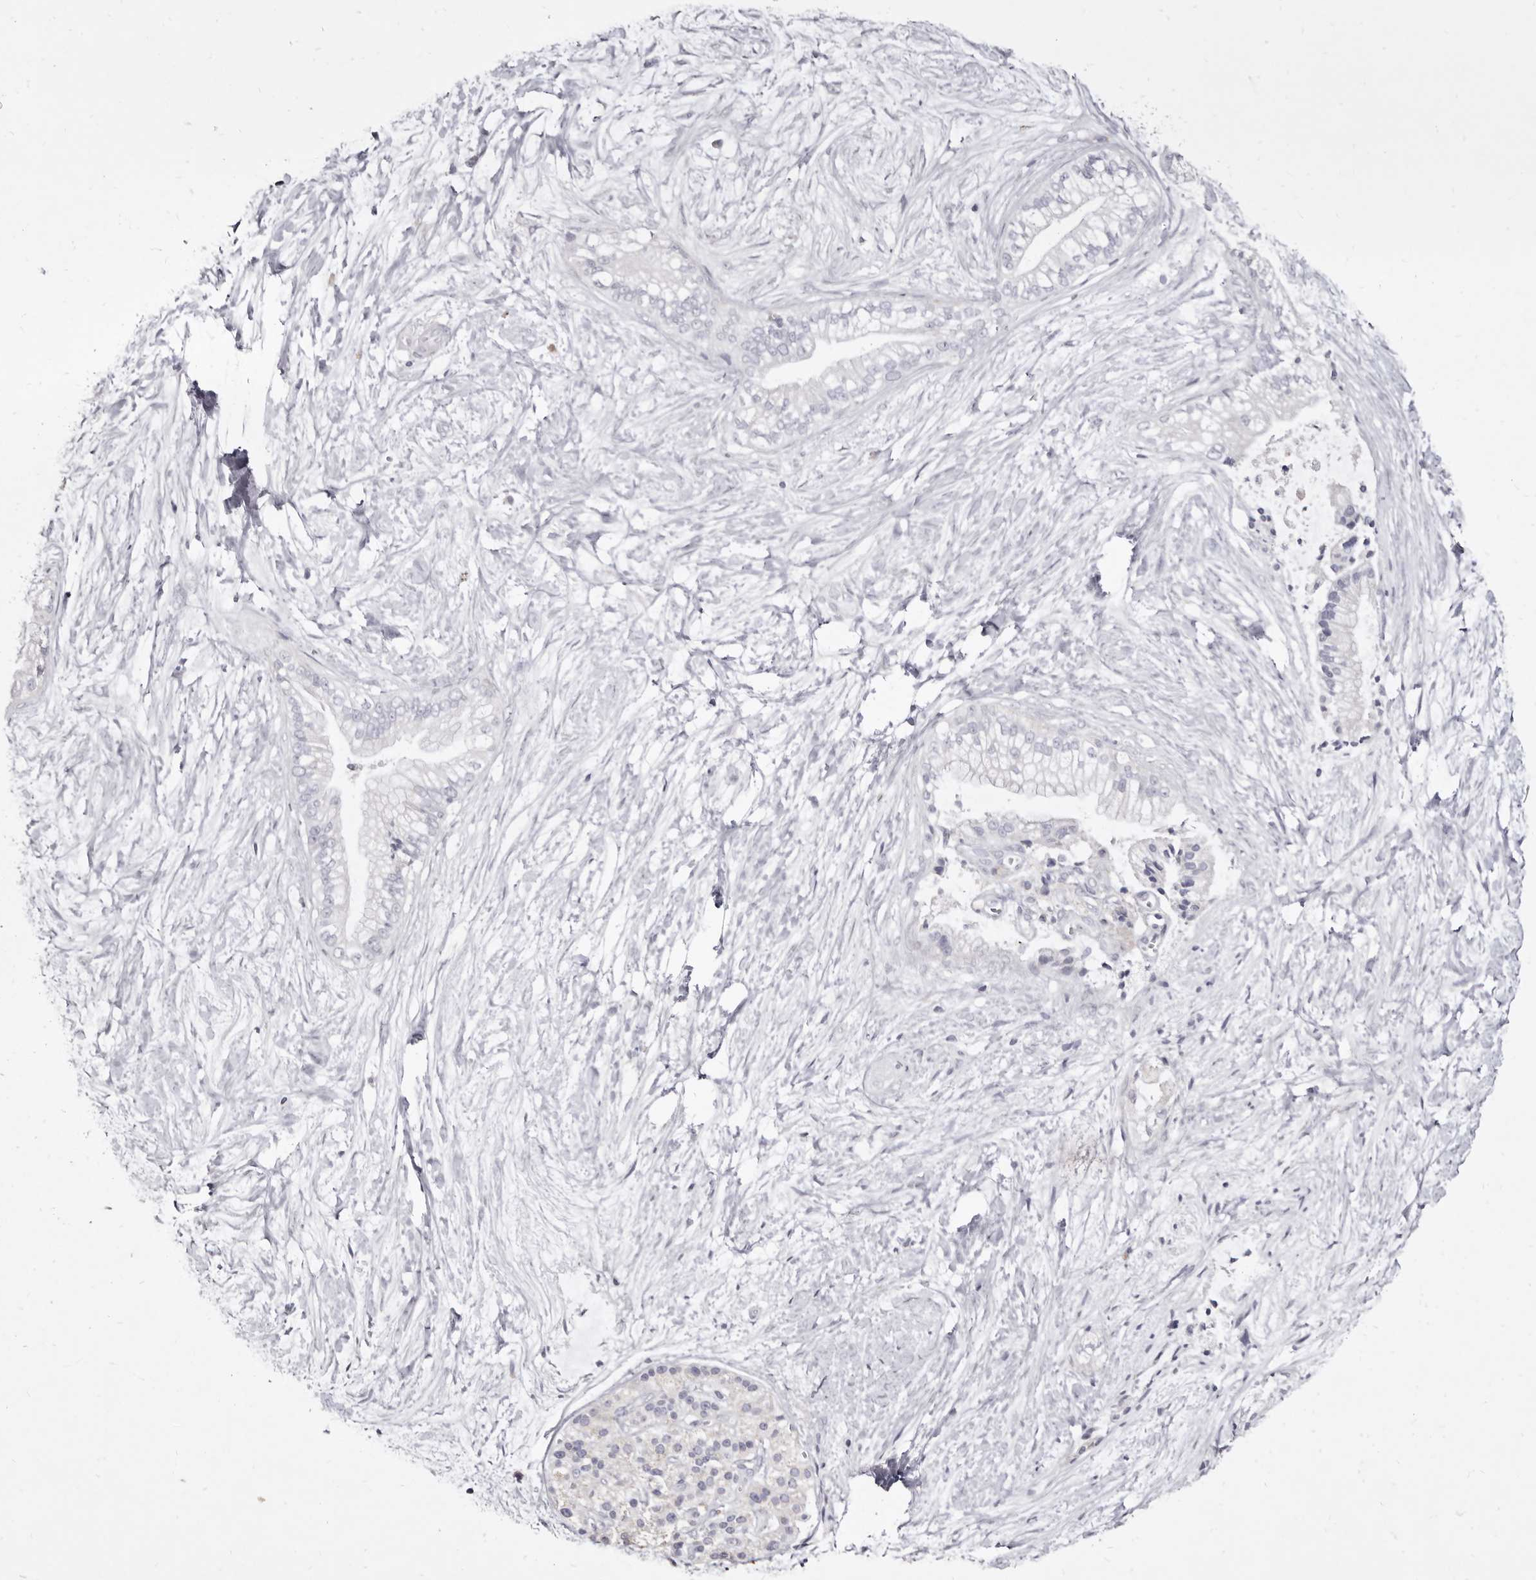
{"staining": {"intensity": "negative", "quantity": "none", "location": "none"}, "tissue": "pancreatic cancer", "cell_type": "Tumor cells", "image_type": "cancer", "snomed": [{"axis": "morphology", "description": "Adenocarcinoma, NOS"}, {"axis": "topography", "description": "Pancreas"}], "caption": "Histopathology image shows no significant protein expression in tumor cells of pancreatic cancer. Nuclei are stained in blue.", "gene": "CYP2E1", "patient": {"sex": "male", "age": 68}}